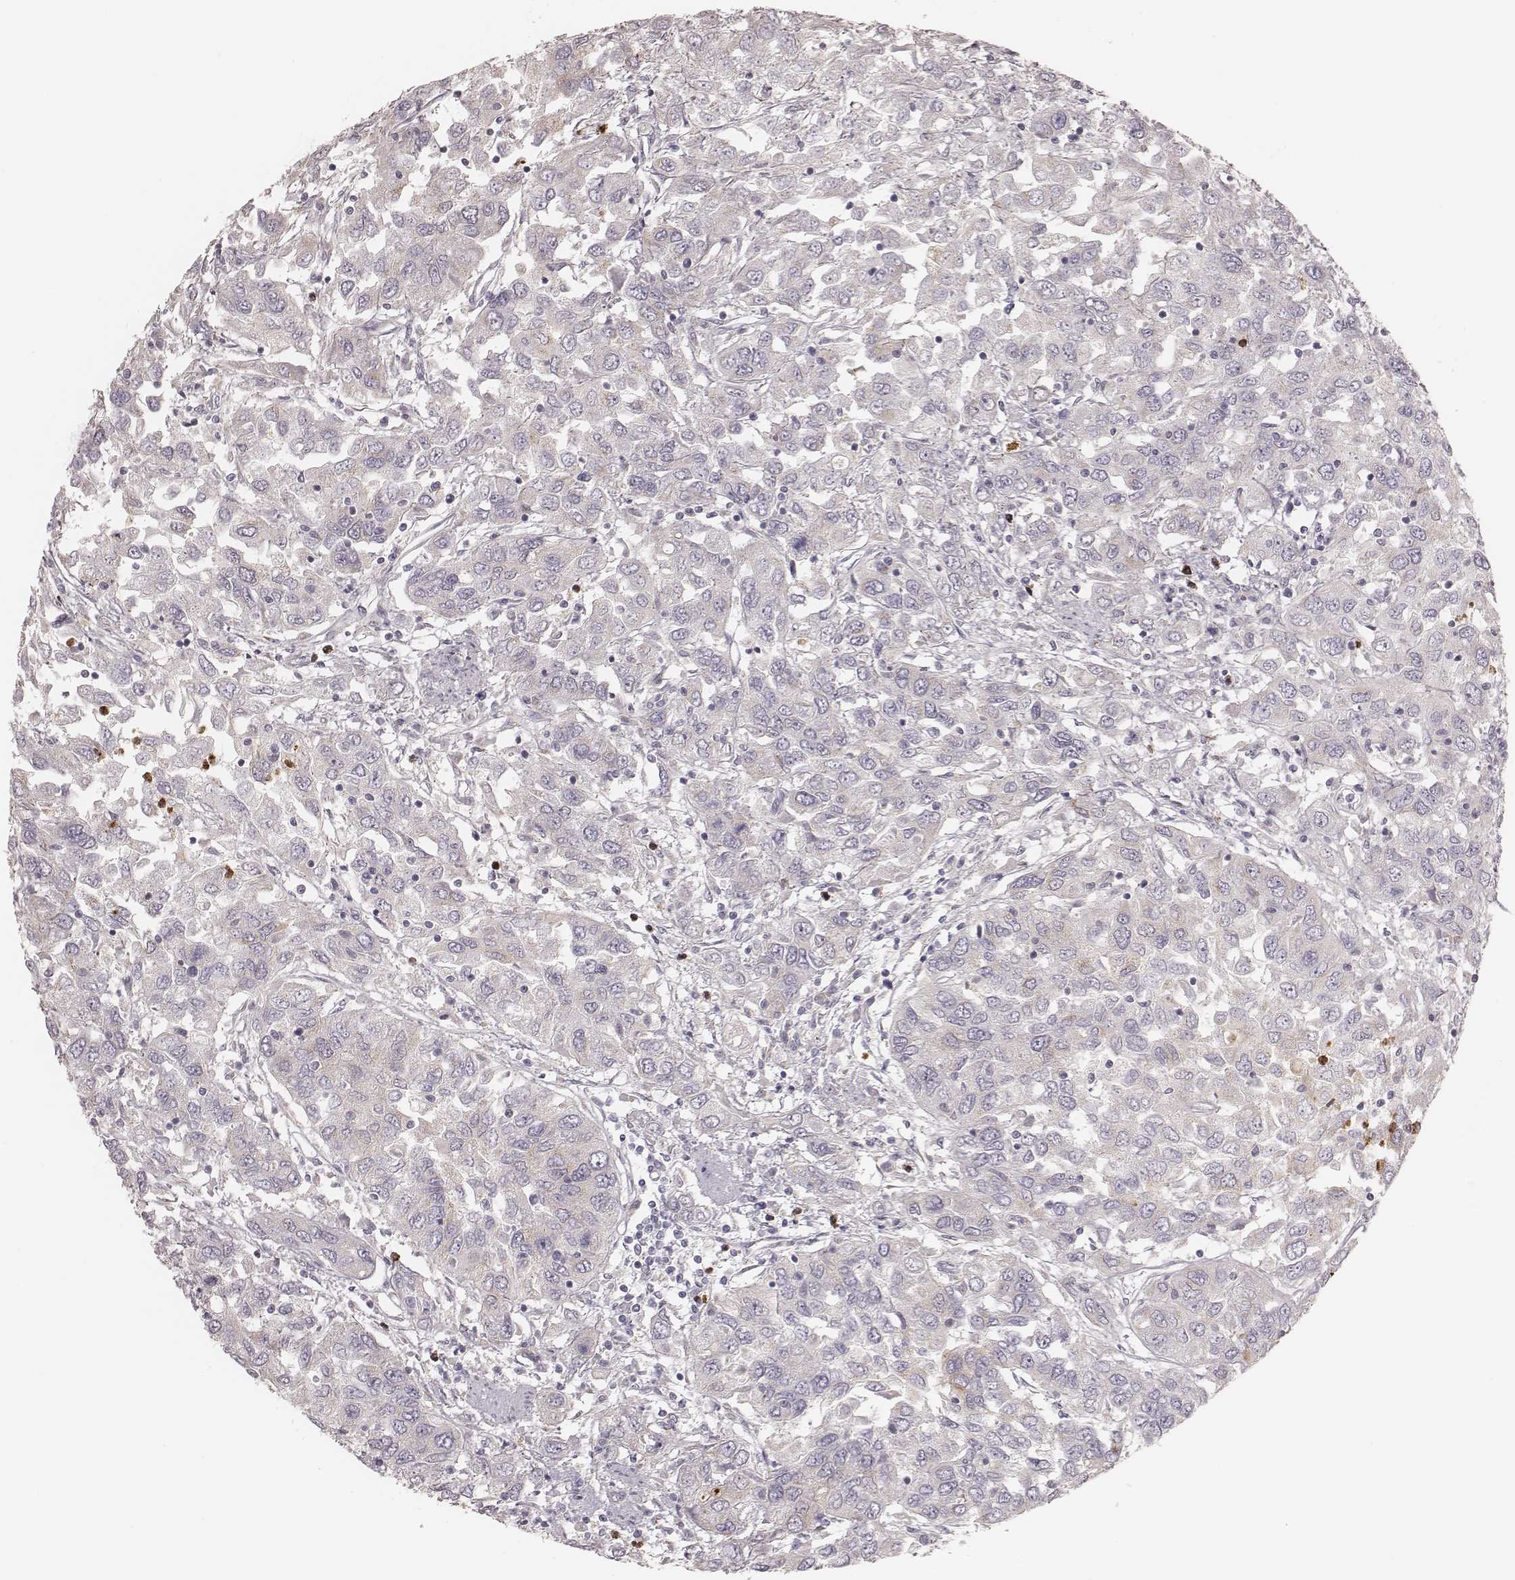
{"staining": {"intensity": "negative", "quantity": "none", "location": "none"}, "tissue": "urothelial cancer", "cell_type": "Tumor cells", "image_type": "cancer", "snomed": [{"axis": "morphology", "description": "Urothelial carcinoma, High grade"}, {"axis": "topography", "description": "Urinary bladder"}], "caption": "A histopathology image of urothelial carcinoma (high-grade) stained for a protein displays no brown staining in tumor cells.", "gene": "ABCA7", "patient": {"sex": "male", "age": 76}}